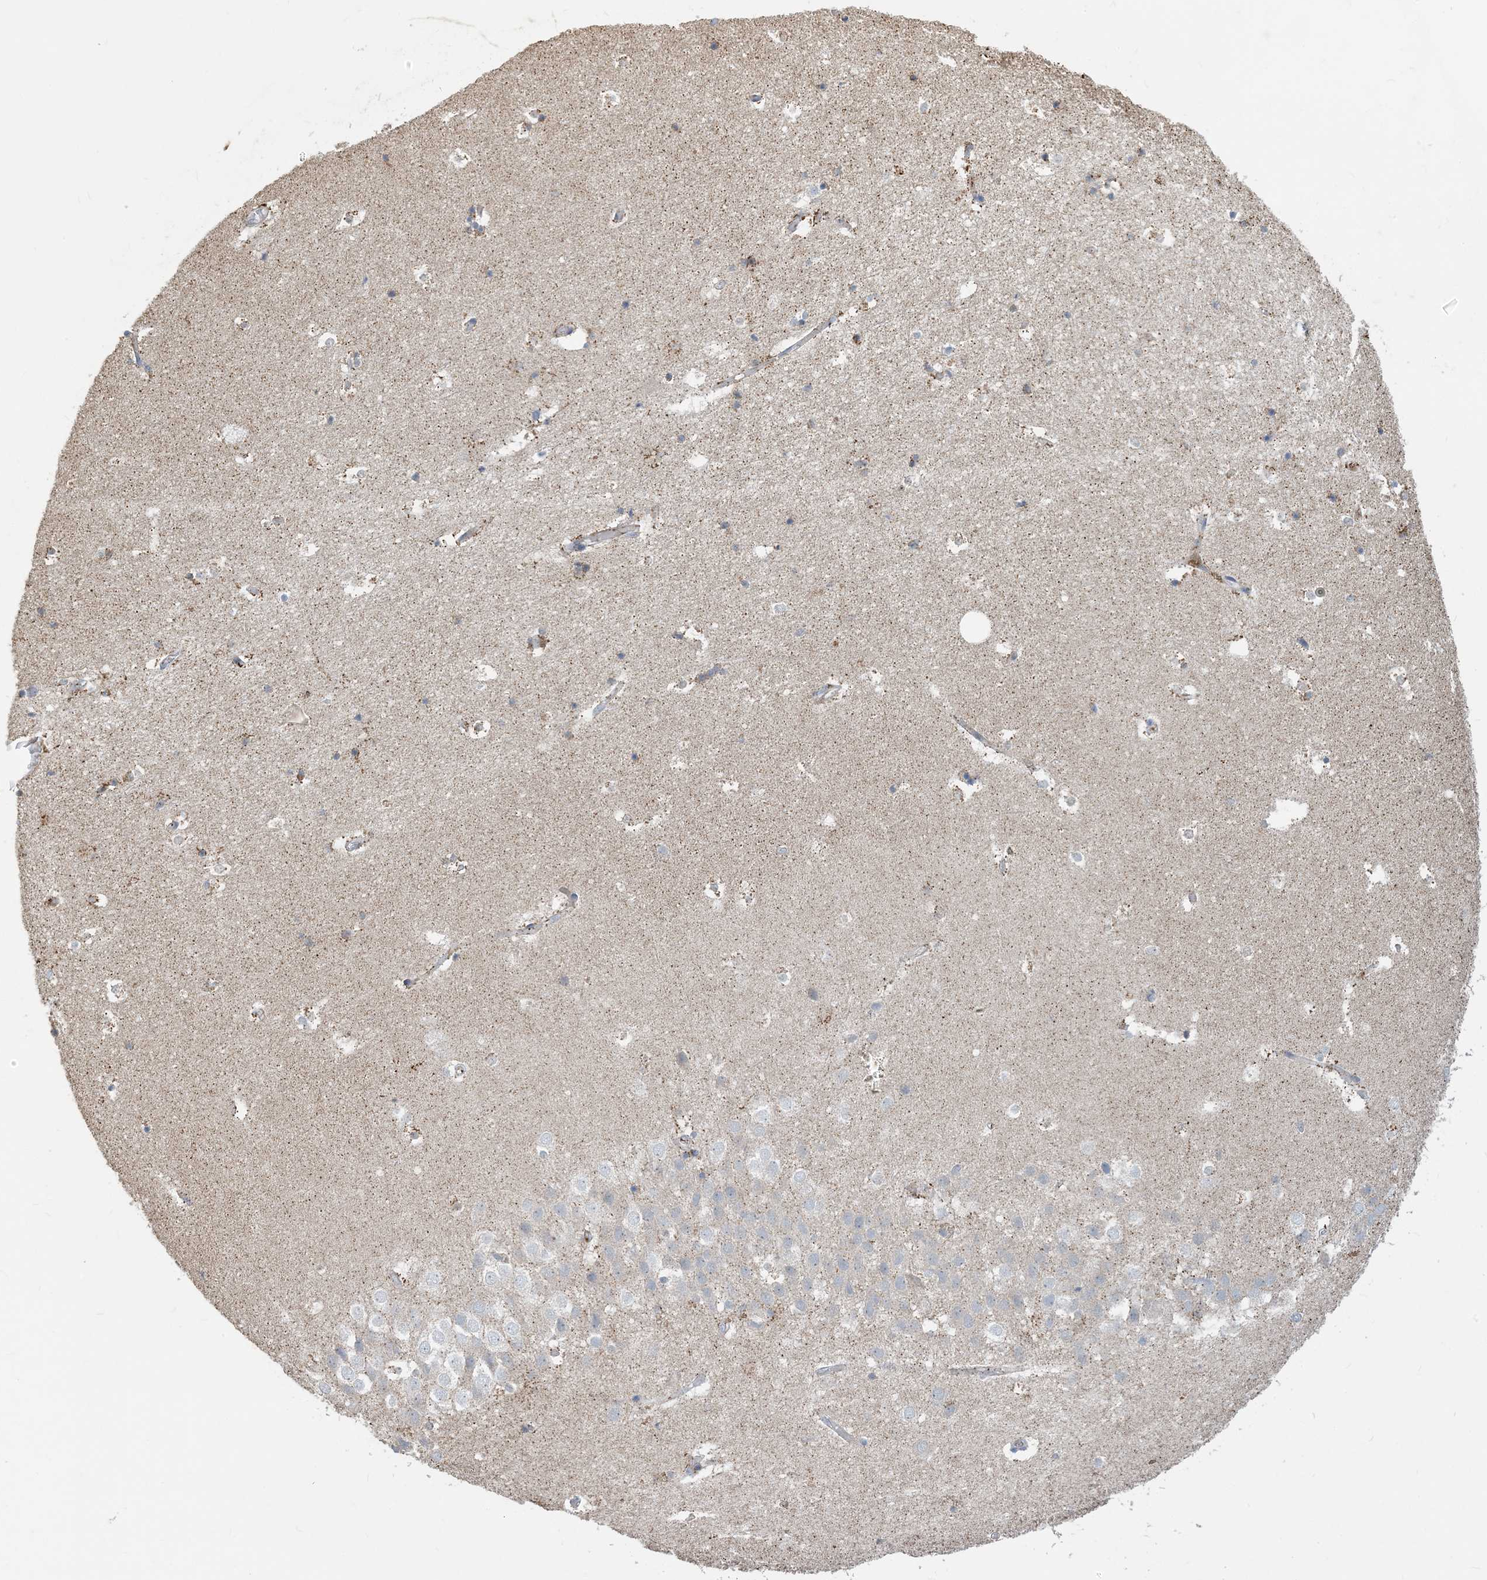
{"staining": {"intensity": "moderate", "quantity": "25%-75%", "location": "cytoplasmic/membranous"}, "tissue": "hippocampus", "cell_type": "Glial cells", "image_type": "normal", "snomed": [{"axis": "morphology", "description": "Normal tissue, NOS"}, {"axis": "topography", "description": "Hippocampus"}], "caption": "The micrograph reveals staining of normal hippocampus, revealing moderate cytoplasmic/membranous protein positivity (brown color) within glial cells. Using DAB (brown) and hematoxylin (blue) stains, captured at high magnification using brightfield microscopy.", "gene": "ECHDC1", "patient": {"sex": "female", "age": 52}}